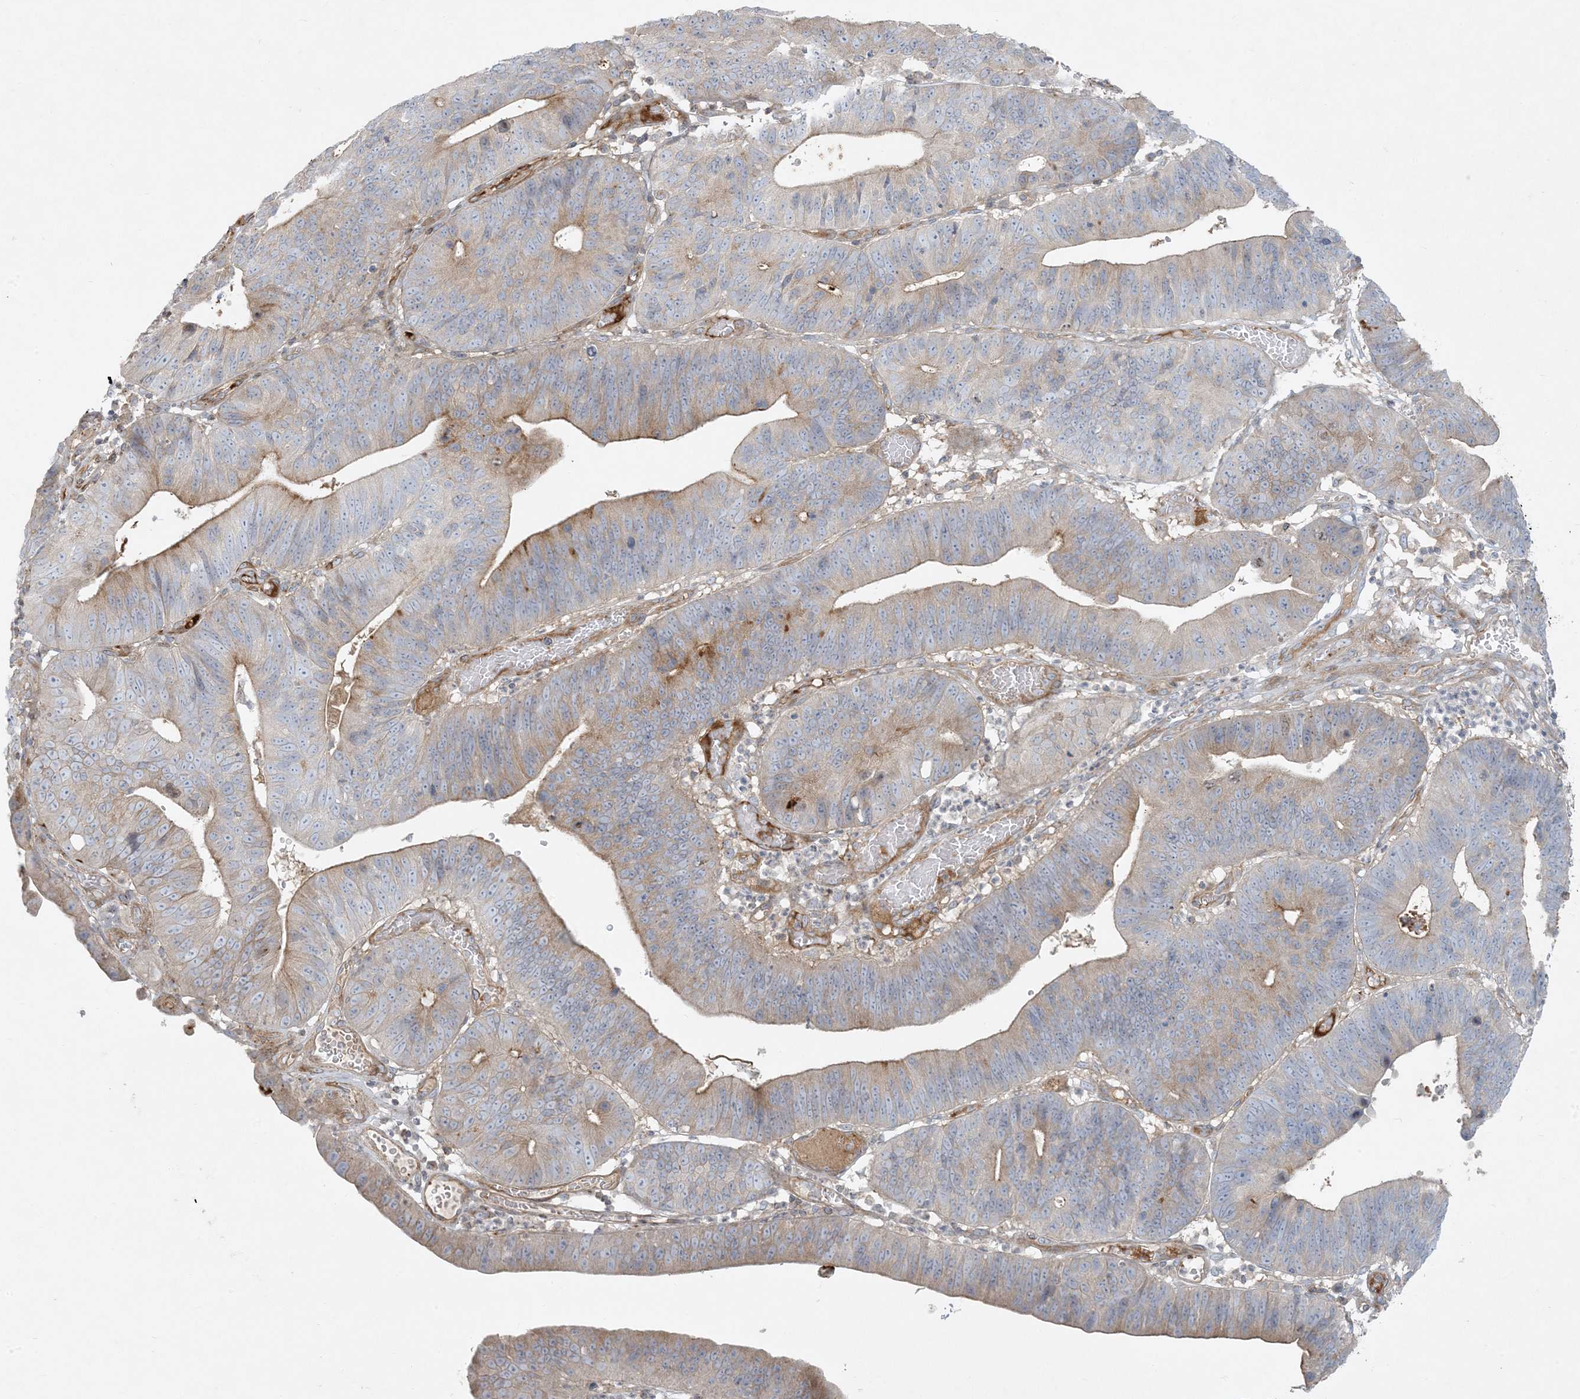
{"staining": {"intensity": "moderate", "quantity": "25%-75%", "location": "cytoplasmic/membranous"}, "tissue": "stomach cancer", "cell_type": "Tumor cells", "image_type": "cancer", "snomed": [{"axis": "morphology", "description": "Adenocarcinoma, NOS"}, {"axis": "topography", "description": "Stomach"}], "caption": "The photomicrograph demonstrates staining of stomach cancer (adenocarcinoma), revealing moderate cytoplasmic/membranous protein staining (brown color) within tumor cells. (brown staining indicates protein expression, while blue staining denotes nuclei).", "gene": "PIK3R4", "patient": {"sex": "male", "age": 59}}